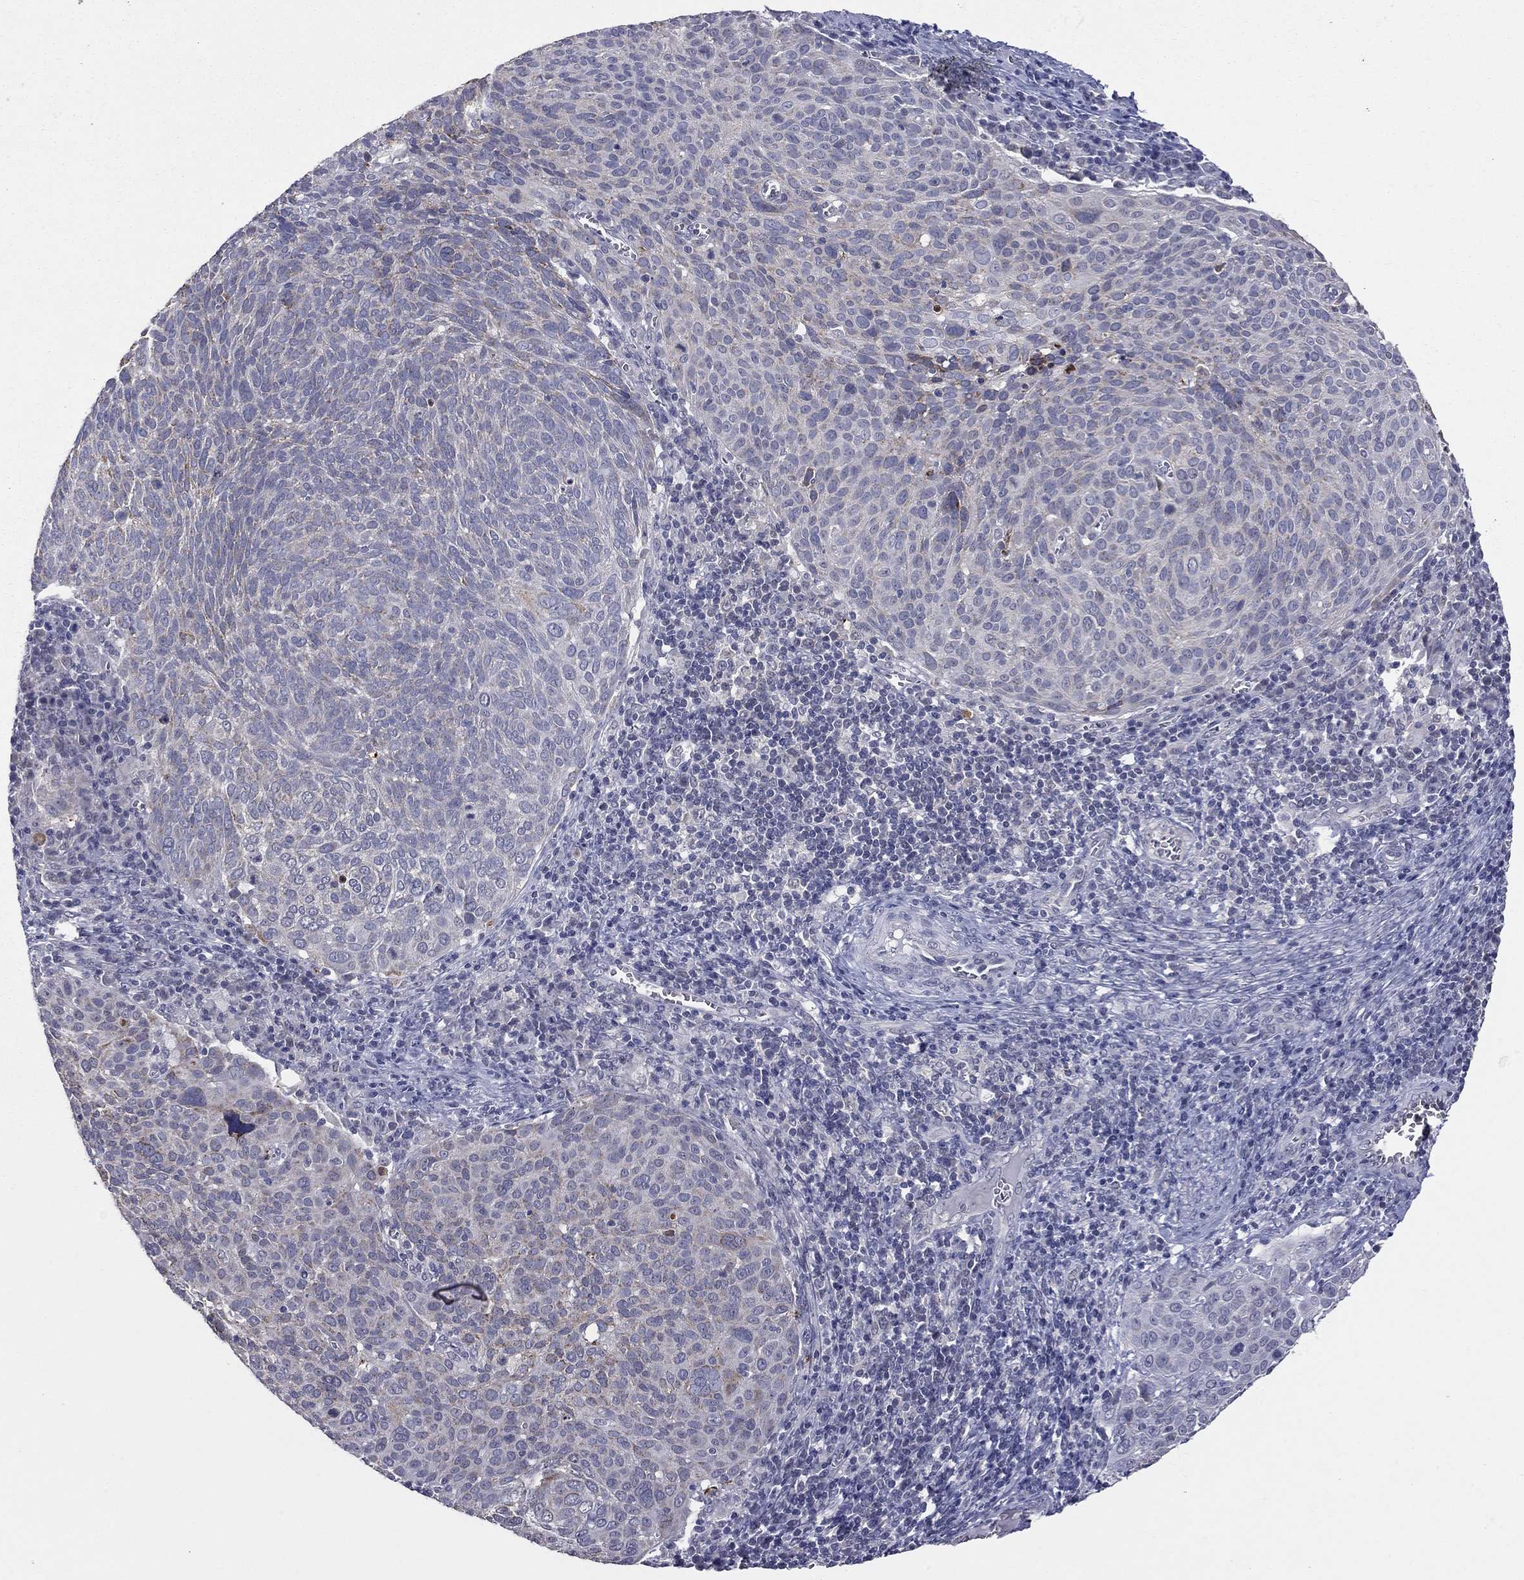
{"staining": {"intensity": "moderate", "quantity": "<25%", "location": "cytoplasmic/membranous"}, "tissue": "cervical cancer", "cell_type": "Tumor cells", "image_type": "cancer", "snomed": [{"axis": "morphology", "description": "Squamous cell carcinoma, NOS"}, {"axis": "topography", "description": "Cervix"}], "caption": "An image of human cervical cancer (squamous cell carcinoma) stained for a protein reveals moderate cytoplasmic/membranous brown staining in tumor cells.", "gene": "SHOC2", "patient": {"sex": "female", "age": 39}}